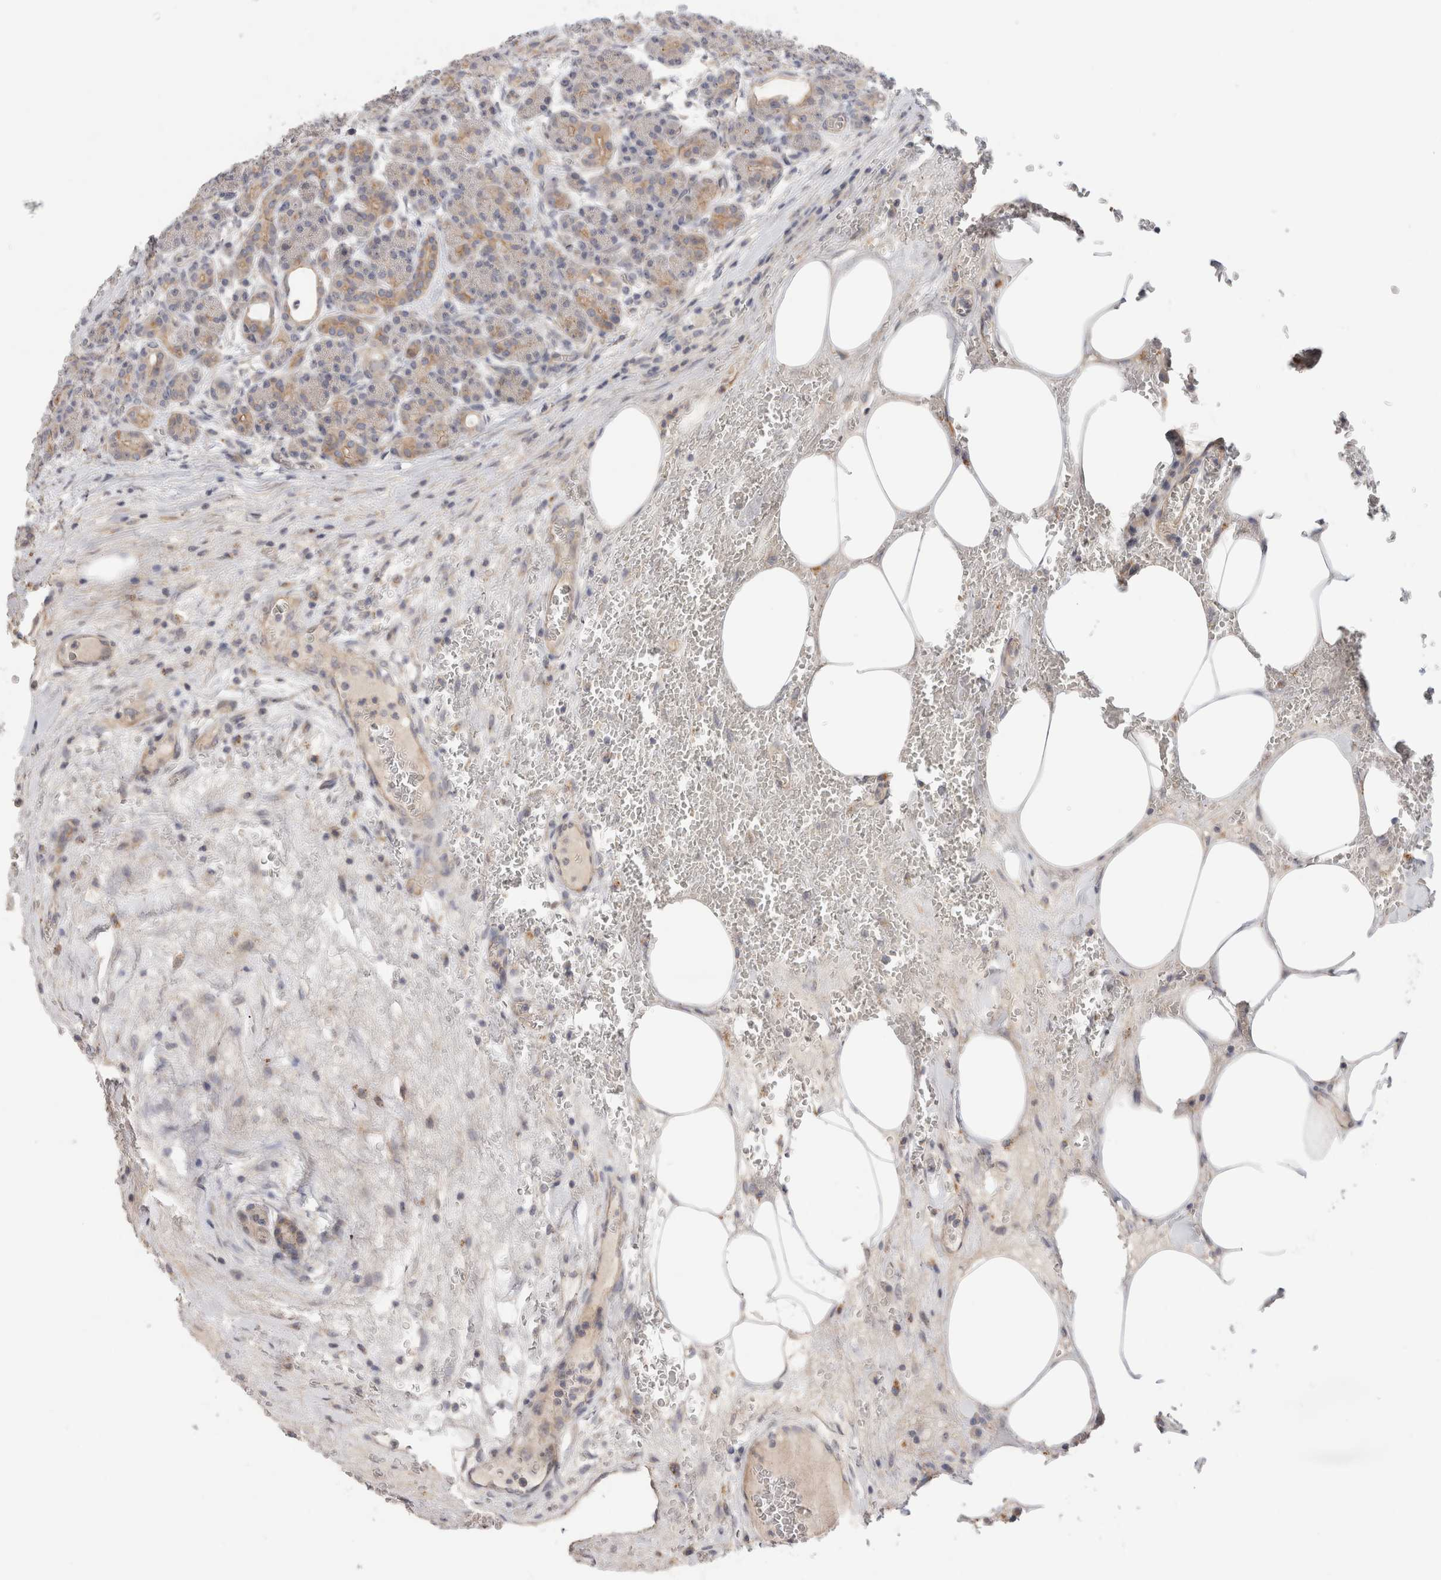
{"staining": {"intensity": "moderate", "quantity": "<25%", "location": "cytoplasmic/membranous"}, "tissue": "pancreas", "cell_type": "Exocrine glandular cells", "image_type": "normal", "snomed": [{"axis": "morphology", "description": "Normal tissue, NOS"}, {"axis": "topography", "description": "Pancreas"}], "caption": "Immunohistochemical staining of normal pancreas exhibits low levels of moderate cytoplasmic/membranous staining in approximately <25% of exocrine glandular cells. Ihc stains the protein in brown and the nuclei are stained blue.", "gene": "AFP", "patient": {"sex": "male", "age": 63}}